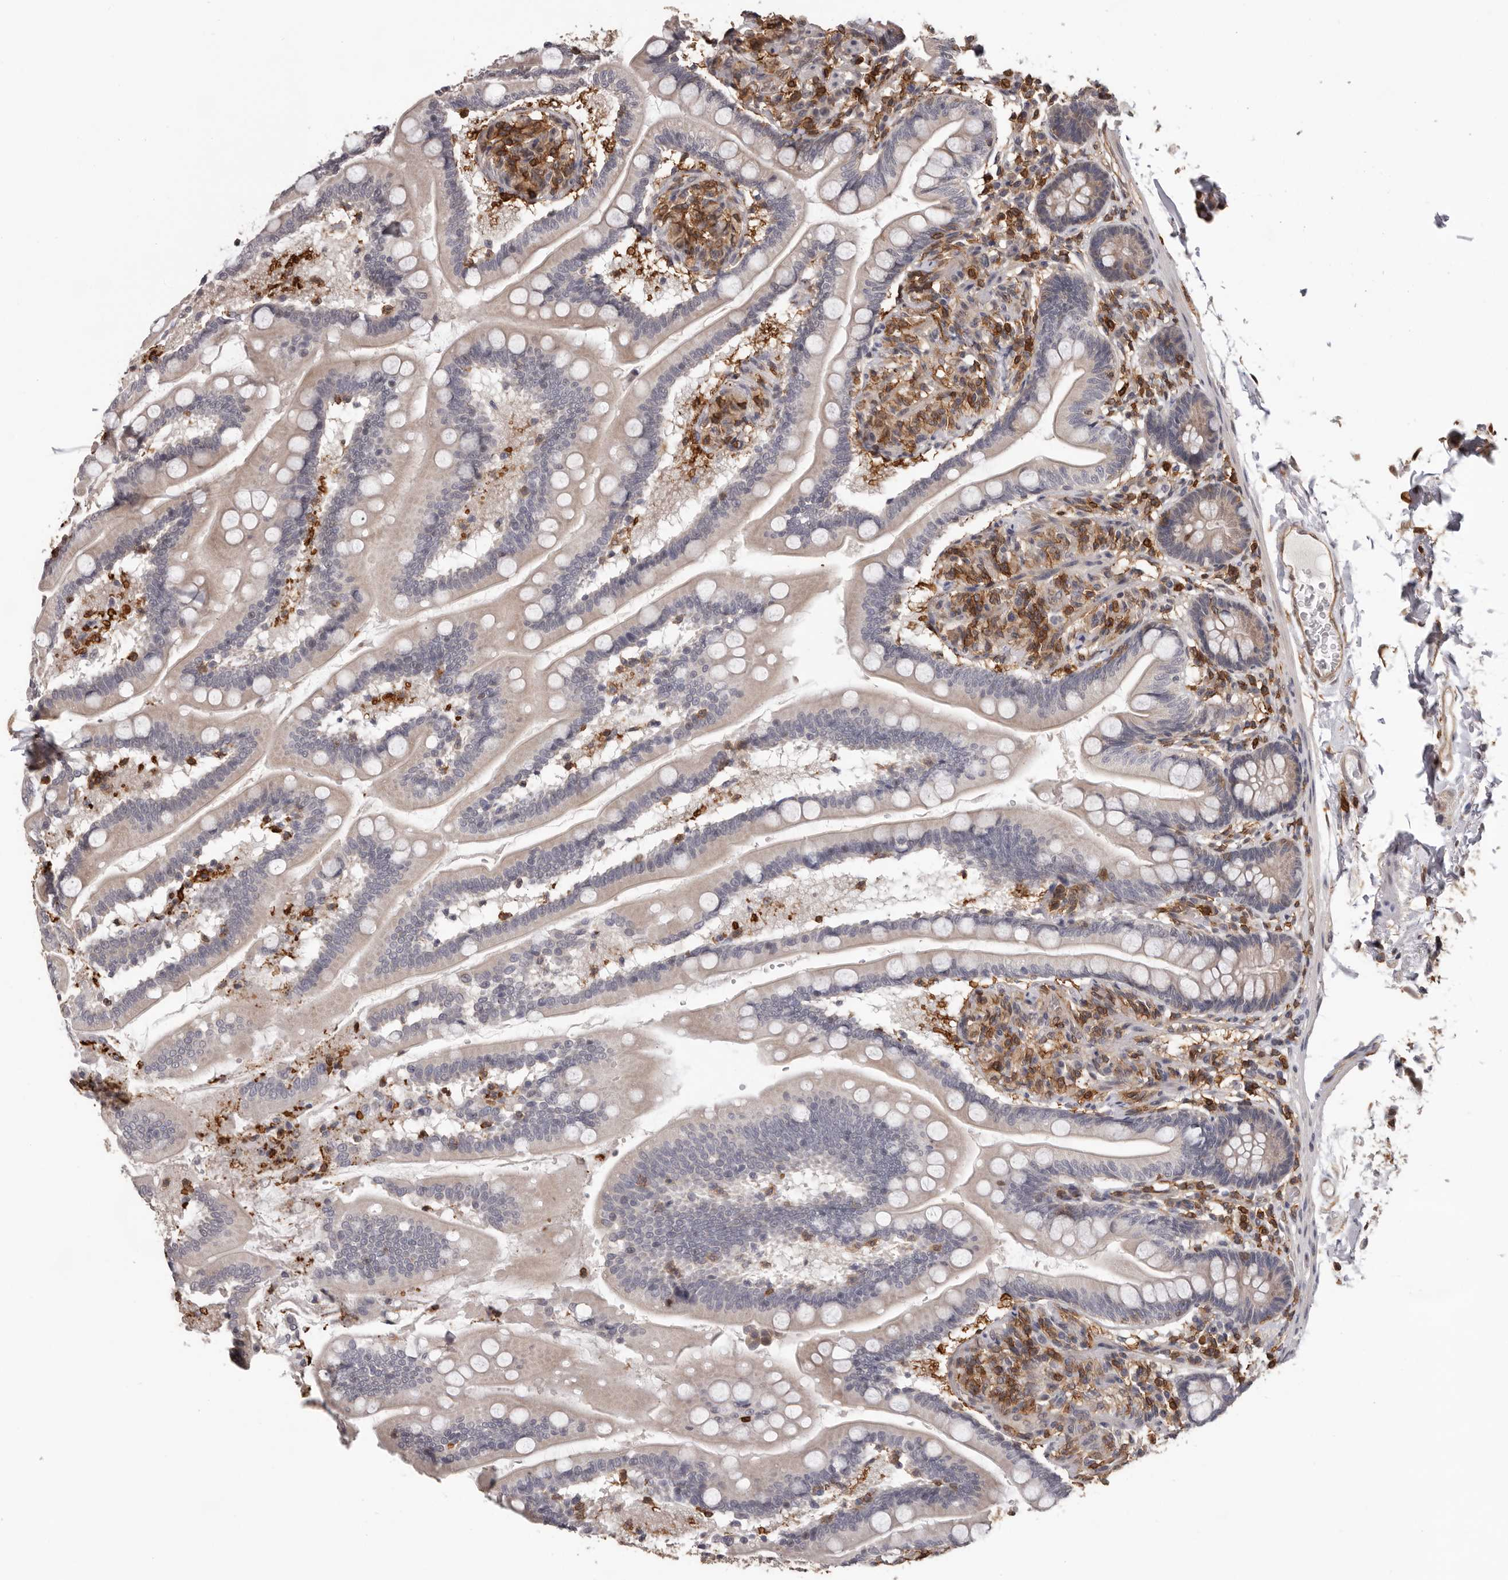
{"staining": {"intensity": "negative", "quantity": "none", "location": "none"}, "tissue": "small intestine", "cell_type": "Glandular cells", "image_type": "normal", "snomed": [{"axis": "morphology", "description": "Normal tissue, NOS"}, {"axis": "topography", "description": "Small intestine"}], "caption": "The image reveals no staining of glandular cells in normal small intestine. Brightfield microscopy of immunohistochemistry stained with DAB (3,3'-diaminobenzidine) (brown) and hematoxylin (blue), captured at high magnification.", "gene": "PRR12", "patient": {"sex": "female", "age": 64}}